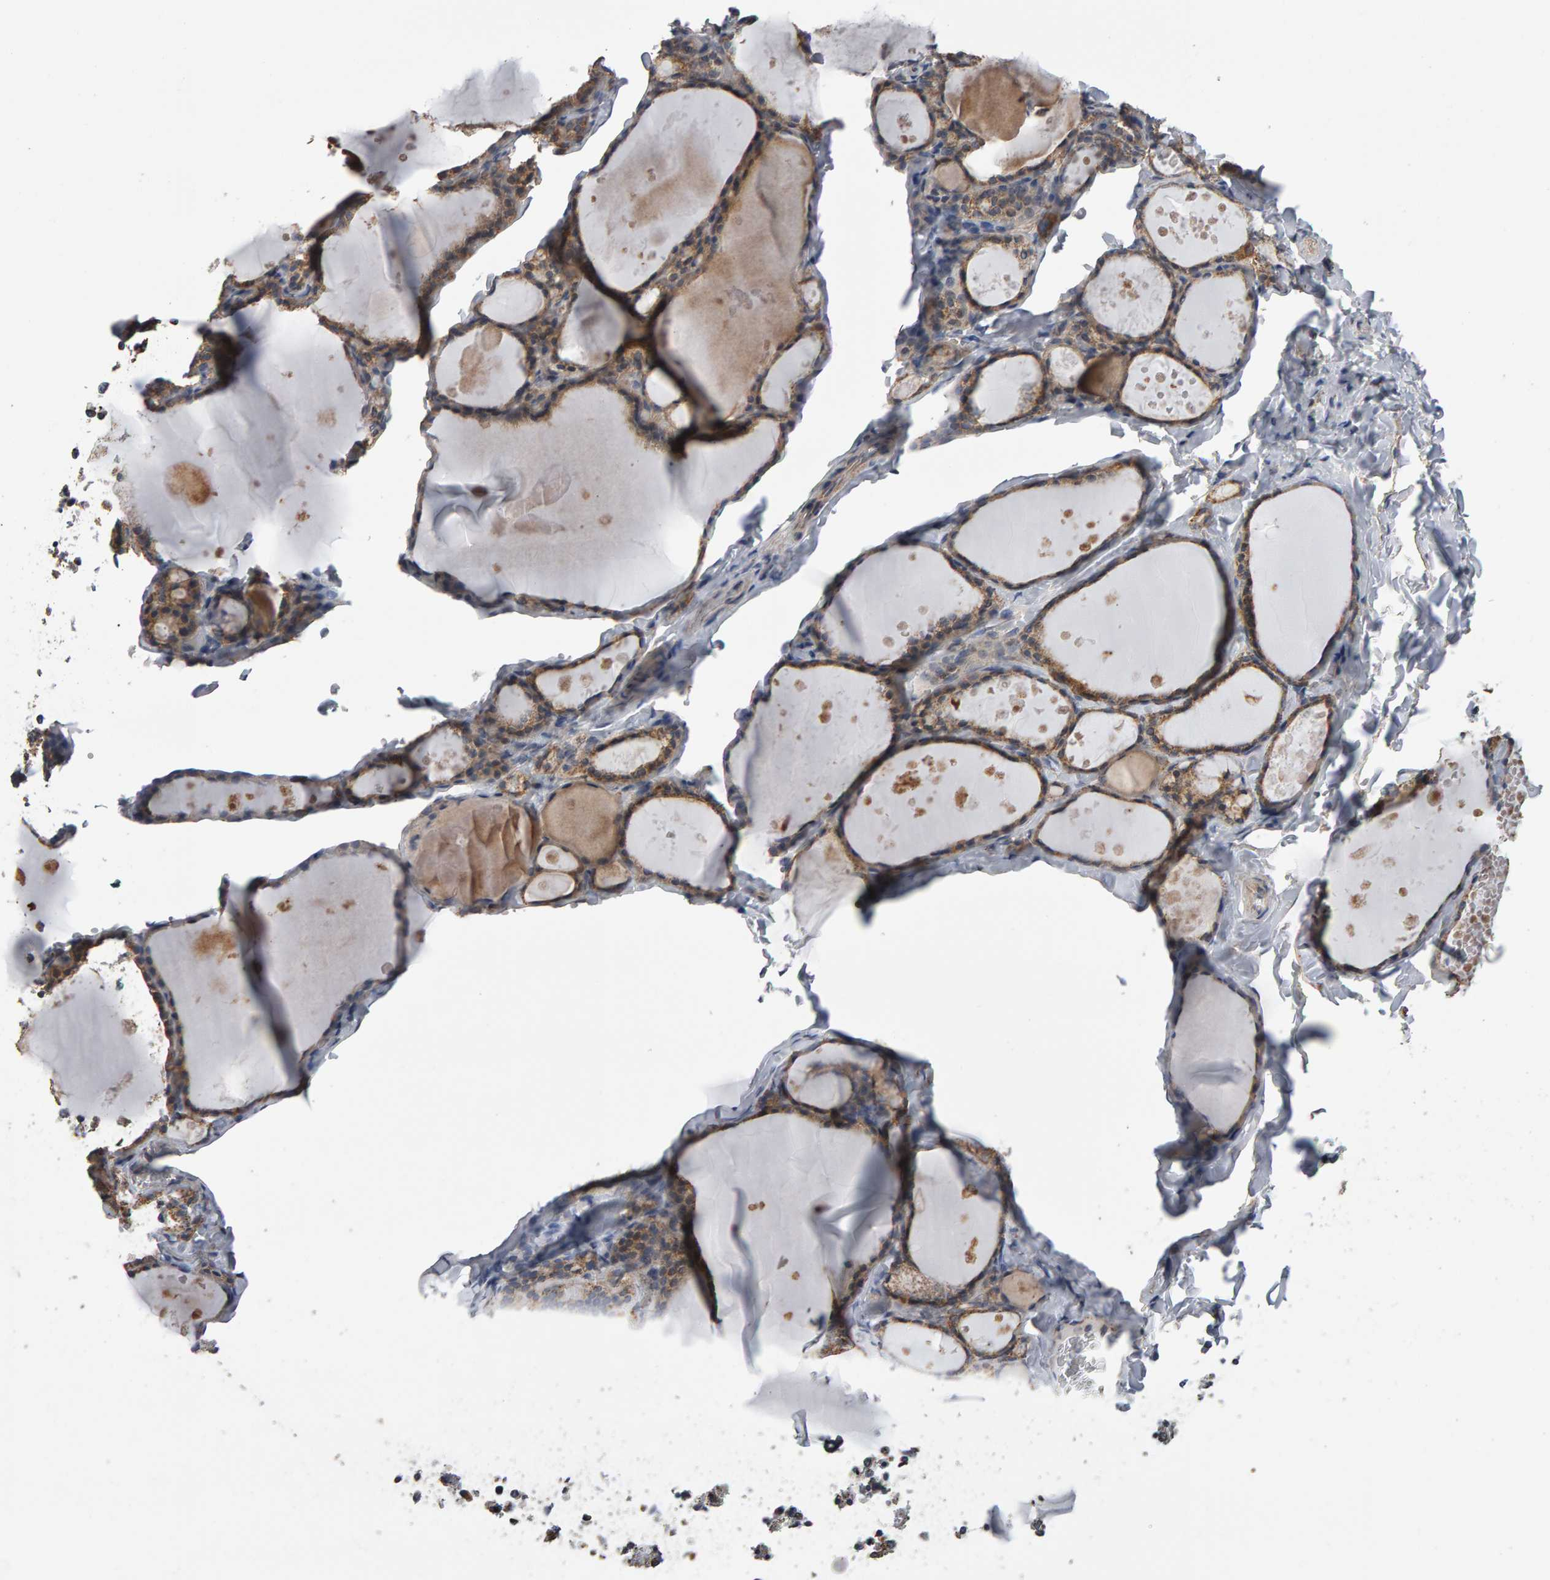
{"staining": {"intensity": "moderate", "quantity": ">75%", "location": "cytoplasmic/membranous"}, "tissue": "thyroid gland", "cell_type": "Glandular cells", "image_type": "normal", "snomed": [{"axis": "morphology", "description": "Normal tissue, NOS"}, {"axis": "topography", "description": "Thyroid gland"}], "caption": "This micrograph reveals benign thyroid gland stained with immunohistochemistry to label a protein in brown. The cytoplasmic/membranous of glandular cells show moderate positivity for the protein. Nuclei are counter-stained blue.", "gene": "TOM1L1", "patient": {"sex": "male", "age": 56}}